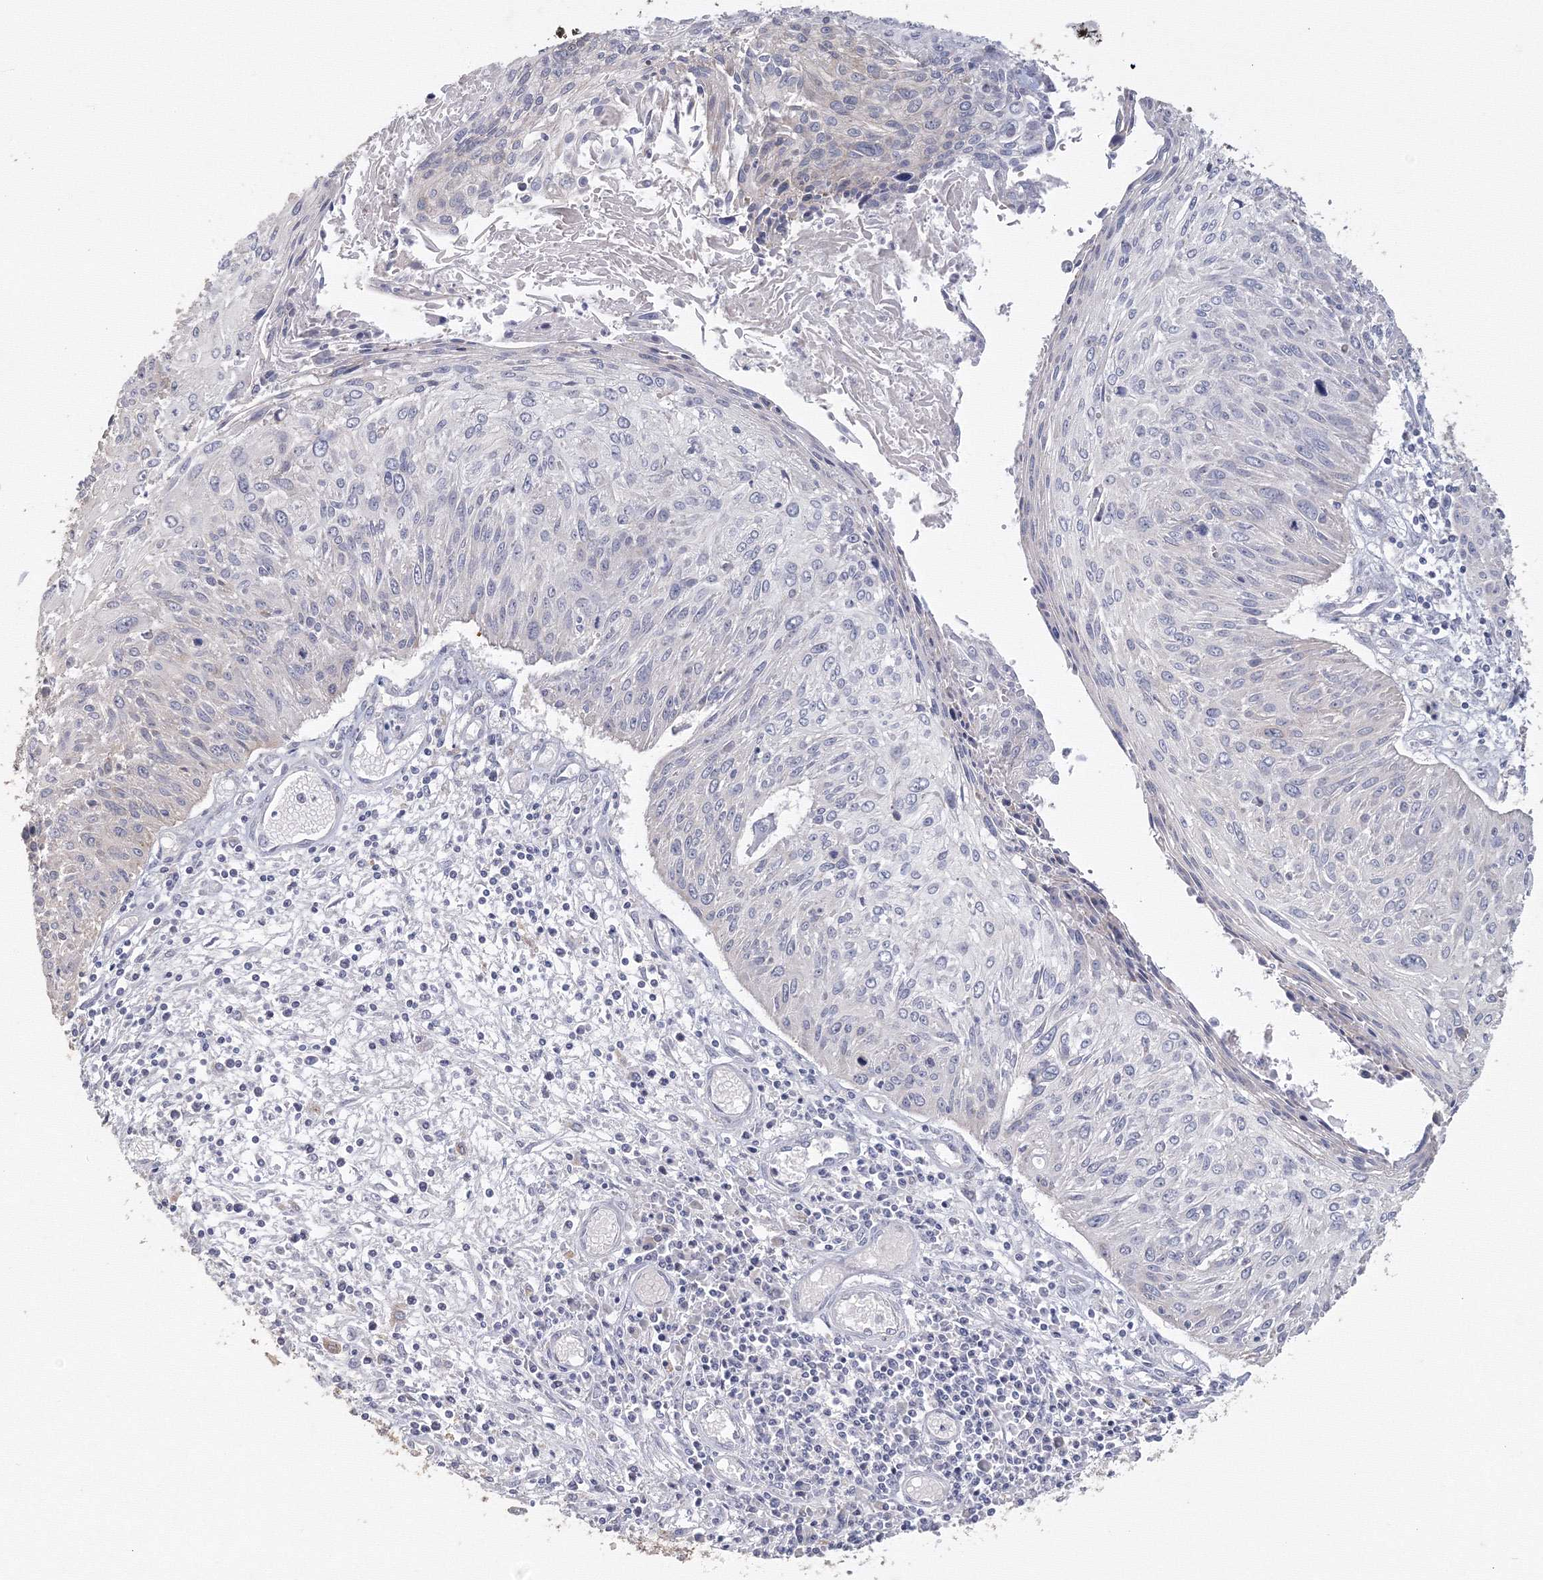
{"staining": {"intensity": "negative", "quantity": "none", "location": "none"}, "tissue": "cervical cancer", "cell_type": "Tumor cells", "image_type": "cancer", "snomed": [{"axis": "morphology", "description": "Squamous cell carcinoma, NOS"}, {"axis": "topography", "description": "Cervix"}], "caption": "An immunohistochemistry micrograph of cervical squamous cell carcinoma is shown. There is no staining in tumor cells of cervical squamous cell carcinoma.", "gene": "TACC2", "patient": {"sex": "female", "age": 51}}